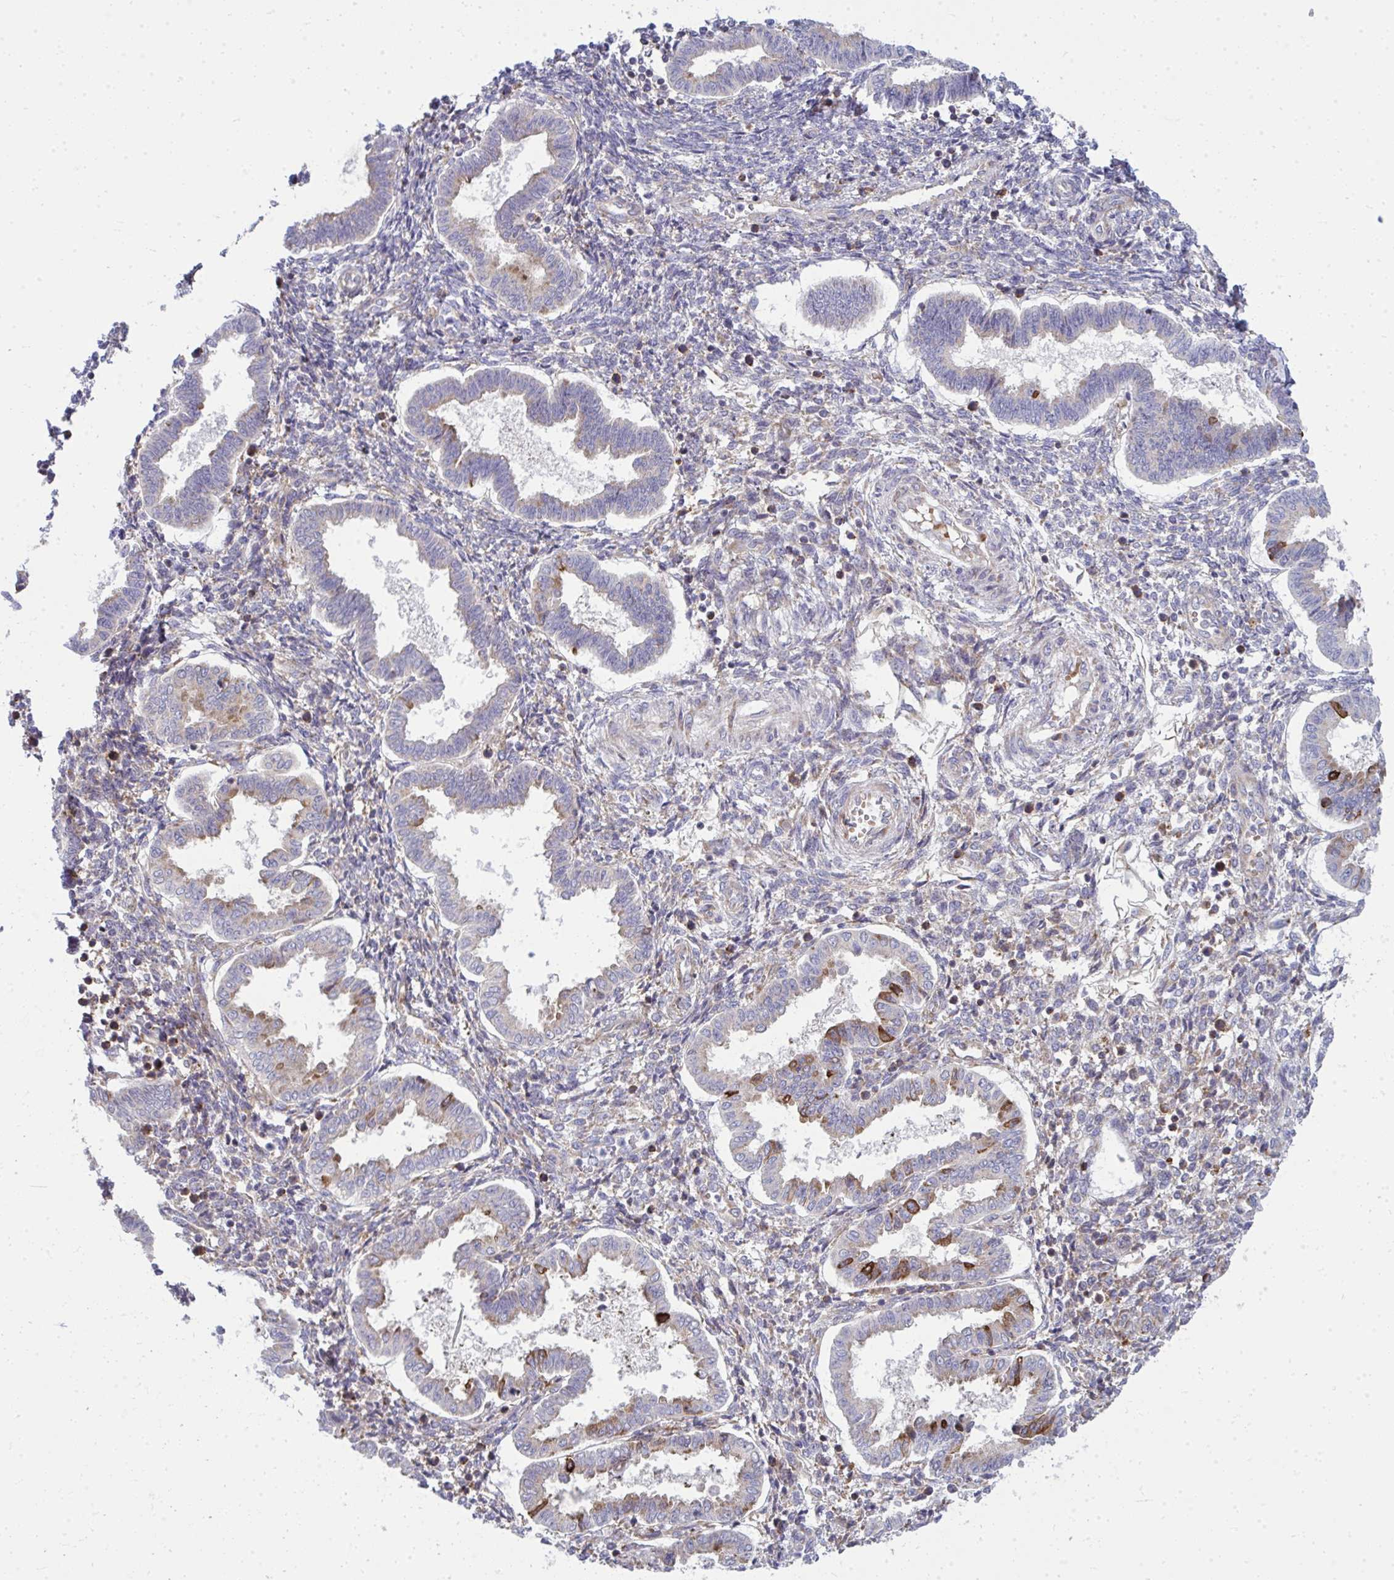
{"staining": {"intensity": "negative", "quantity": "none", "location": "none"}, "tissue": "endometrium", "cell_type": "Cells in endometrial stroma", "image_type": "normal", "snomed": [{"axis": "morphology", "description": "Normal tissue, NOS"}, {"axis": "topography", "description": "Endometrium"}], "caption": "The histopathology image shows no staining of cells in endometrial stroma in normal endometrium.", "gene": "GFPT2", "patient": {"sex": "female", "age": 24}}